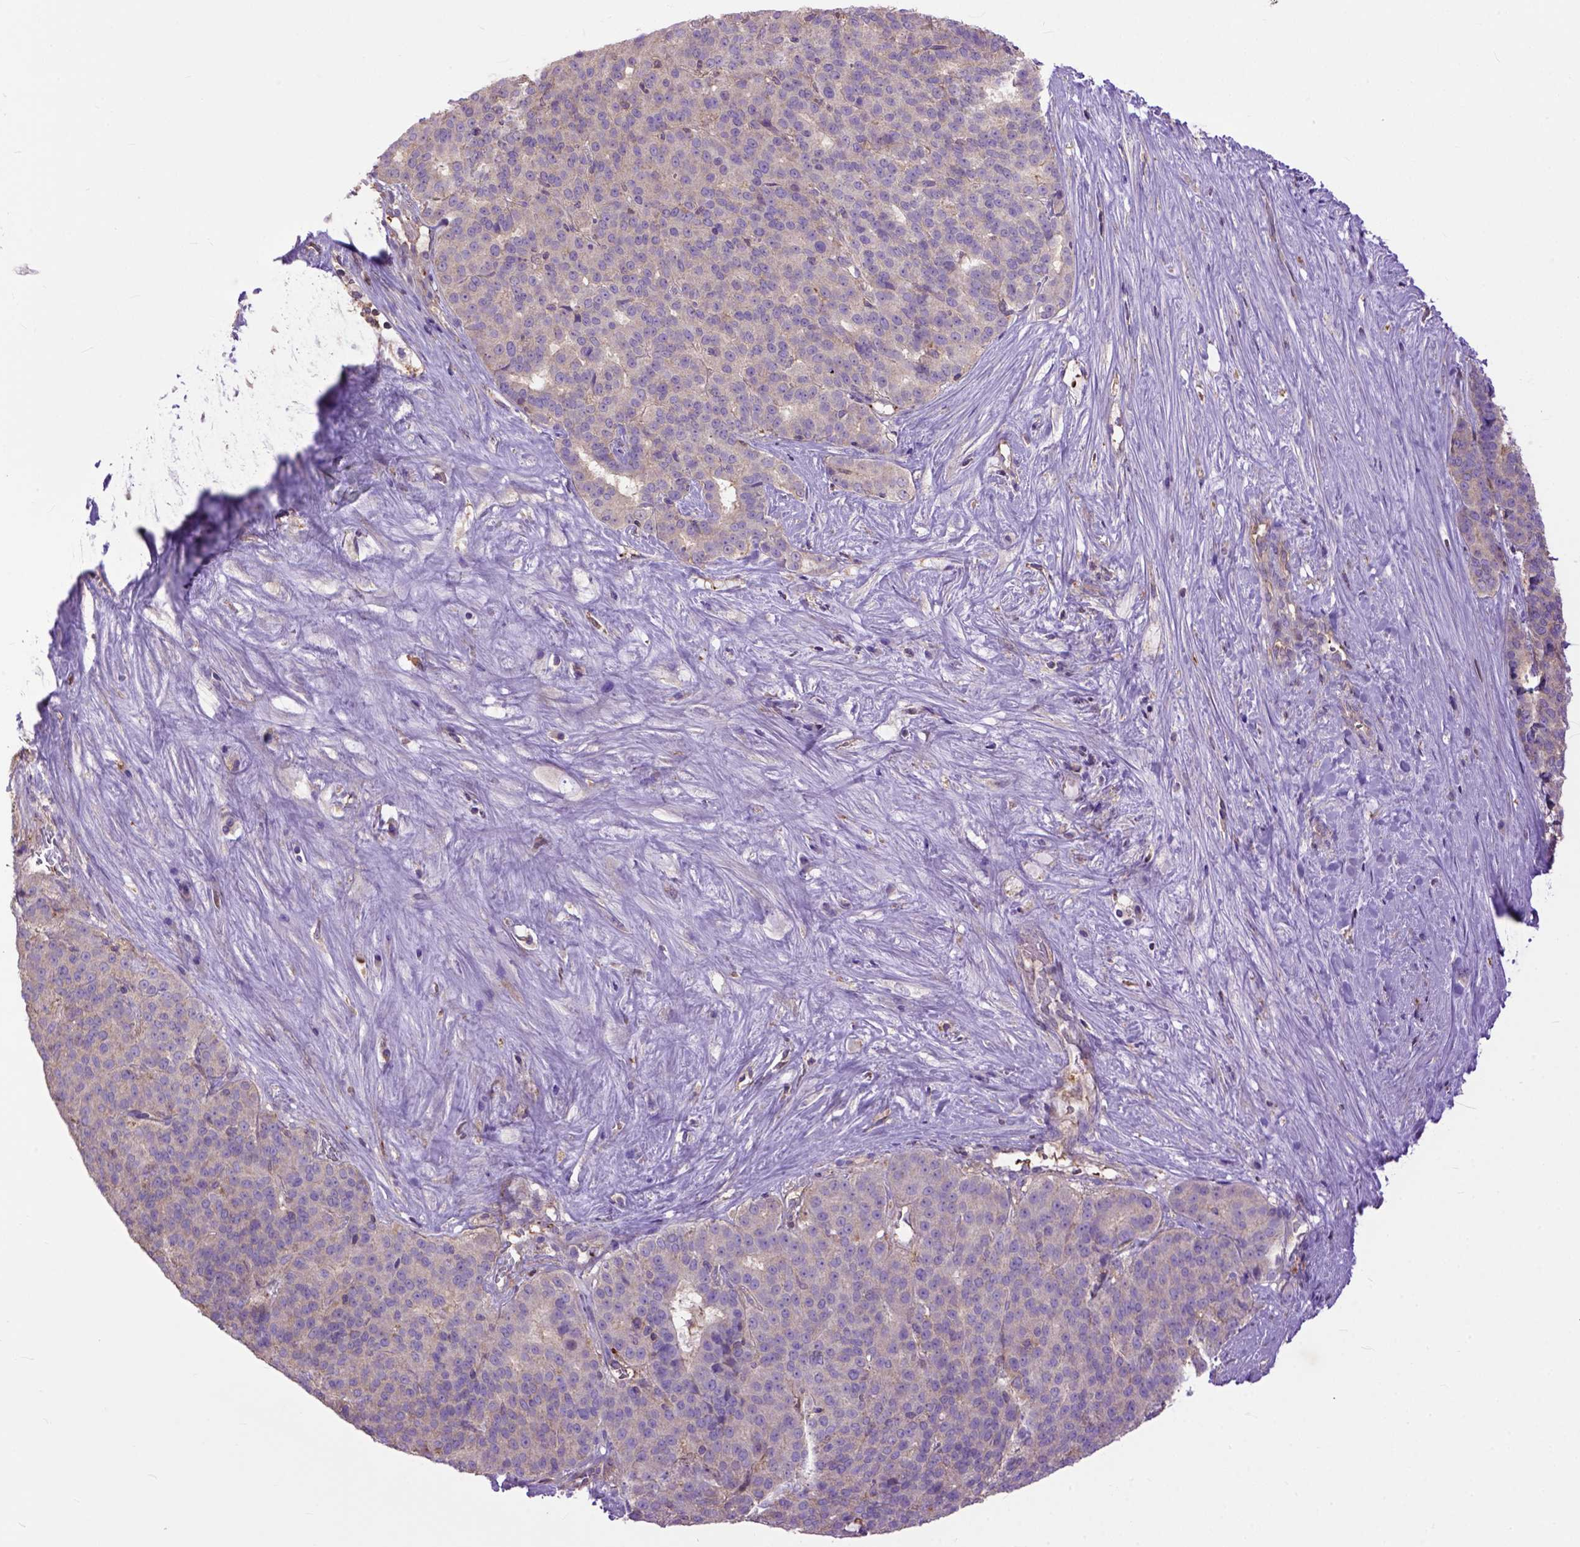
{"staining": {"intensity": "weak", "quantity": ">75%", "location": "cytoplasmic/membranous"}, "tissue": "liver cancer", "cell_type": "Tumor cells", "image_type": "cancer", "snomed": [{"axis": "morphology", "description": "Cholangiocarcinoma"}, {"axis": "topography", "description": "Liver"}], "caption": "IHC photomicrograph of neoplastic tissue: human liver cancer (cholangiocarcinoma) stained using IHC reveals low levels of weak protein expression localized specifically in the cytoplasmic/membranous of tumor cells, appearing as a cytoplasmic/membranous brown color.", "gene": "NAMPT", "patient": {"sex": "female", "age": 47}}